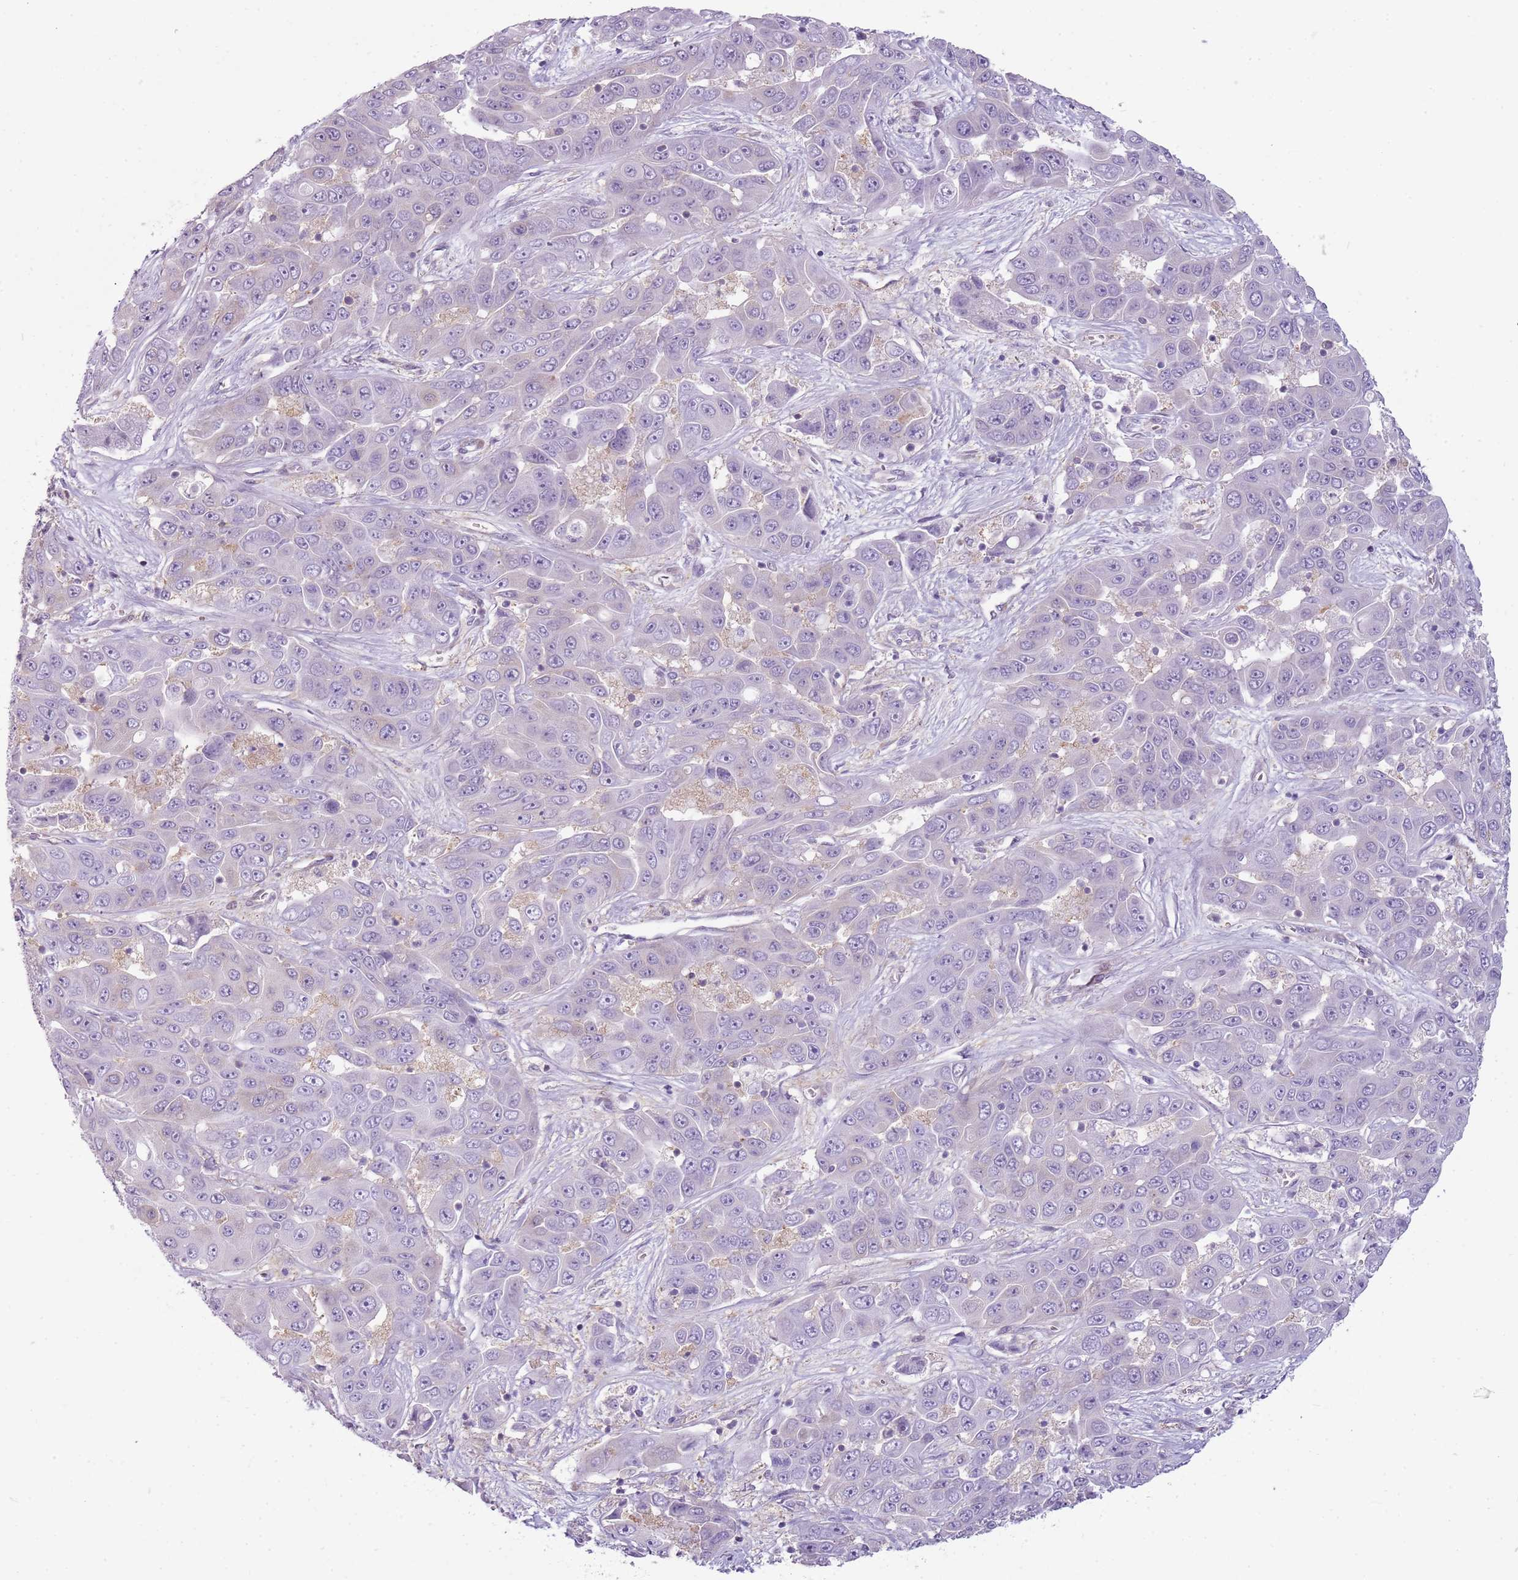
{"staining": {"intensity": "negative", "quantity": "none", "location": "none"}, "tissue": "liver cancer", "cell_type": "Tumor cells", "image_type": "cancer", "snomed": [{"axis": "morphology", "description": "Cholangiocarcinoma"}, {"axis": "topography", "description": "Liver"}], "caption": "Image shows no significant protein positivity in tumor cells of liver cancer.", "gene": "SNX1", "patient": {"sex": "female", "age": 52}}